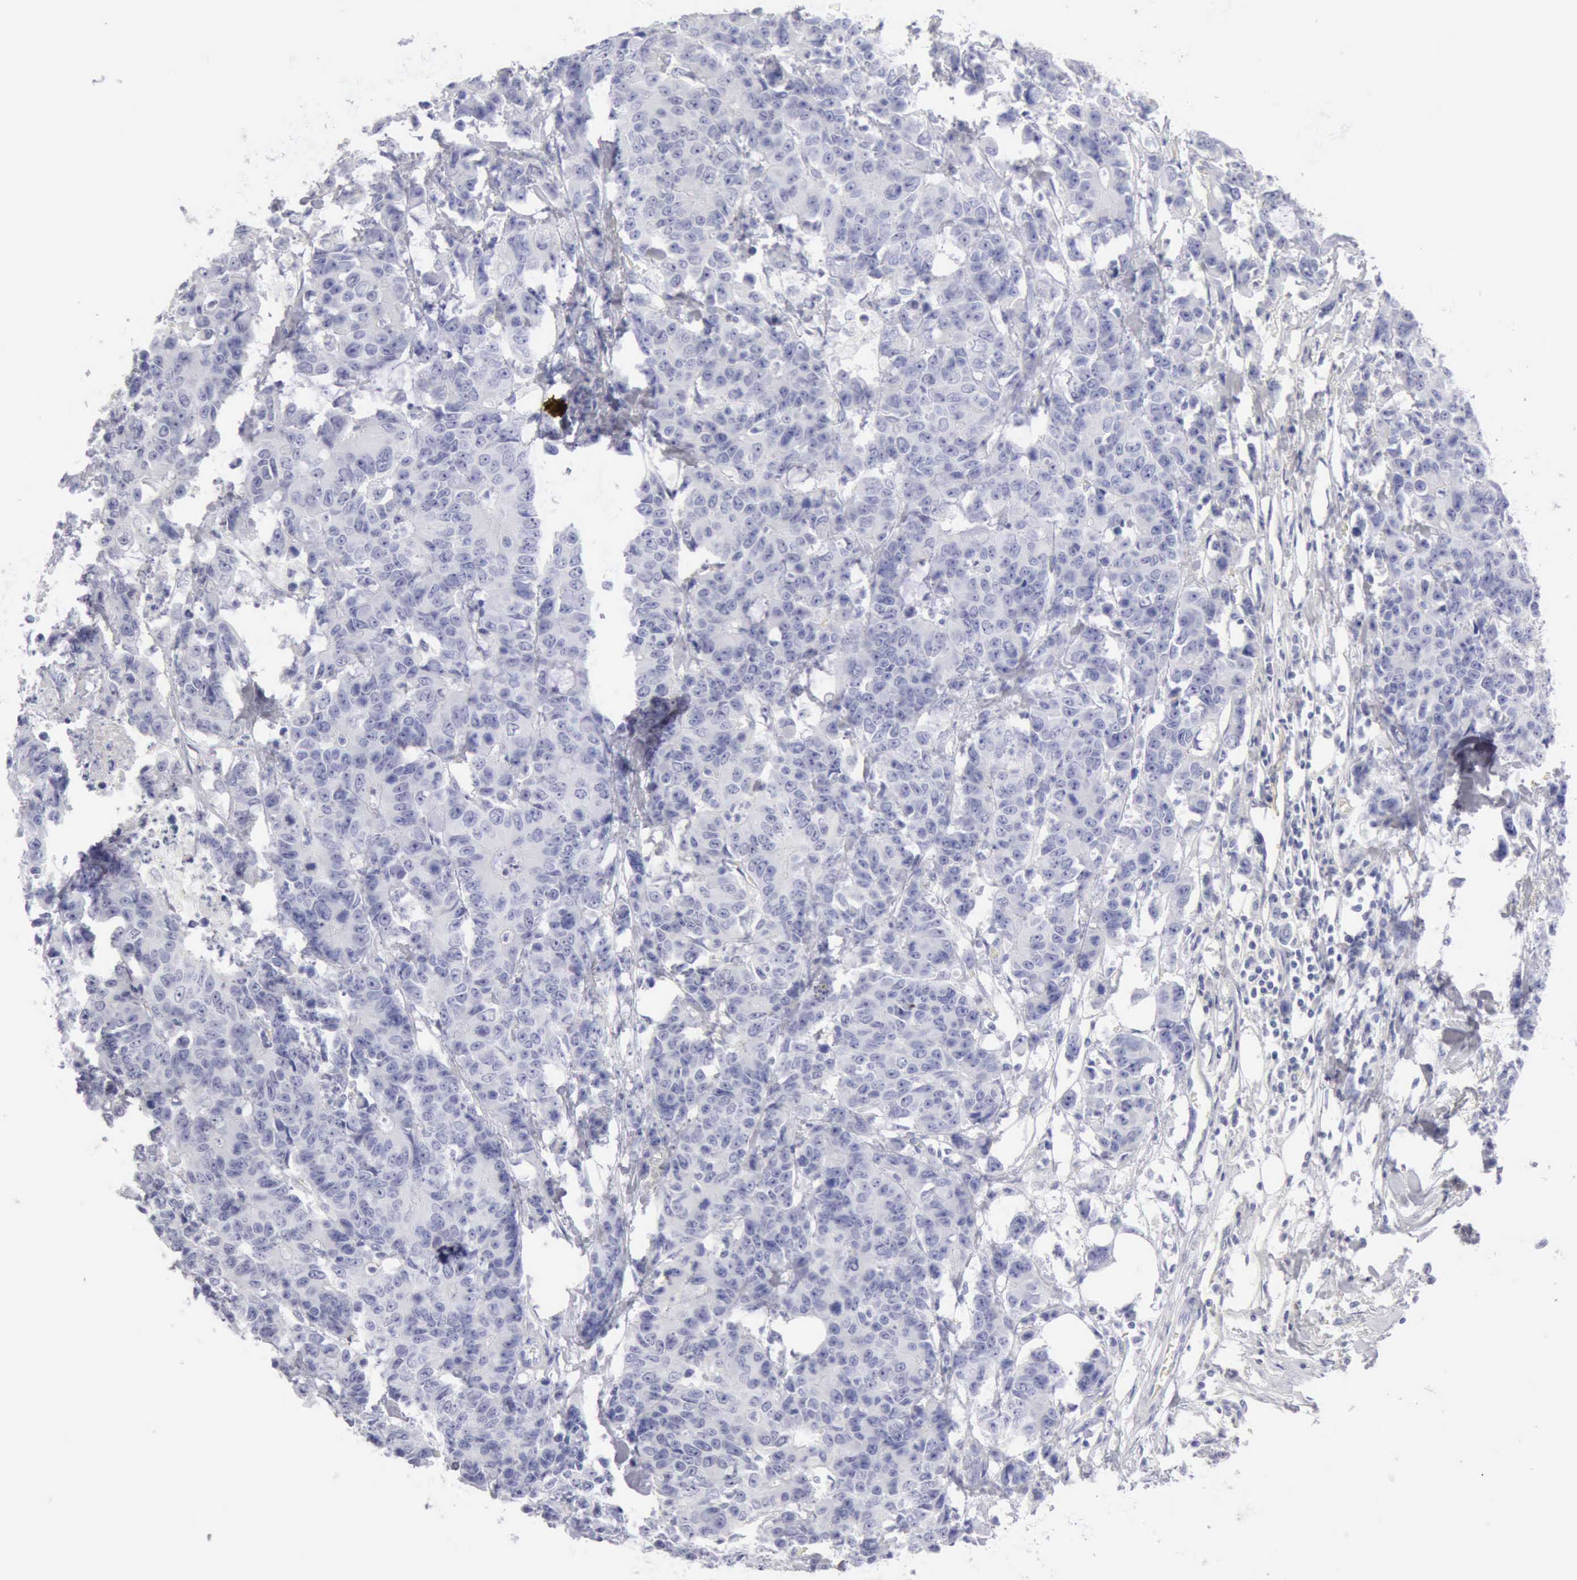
{"staining": {"intensity": "negative", "quantity": "none", "location": "none"}, "tissue": "colorectal cancer", "cell_type": "Tumor cells", "image_type": "cancer", "snomed": [{"axis": "morphology", "description": "Adenocarcinoma, NOS"}, {"axis": "topography", "description": "Colon"}], "caption": "There is no significant expression in tumor cells of colorectal cancer.", "gene": "KRT10", "patient": {"sex": "female", "age": 86}}